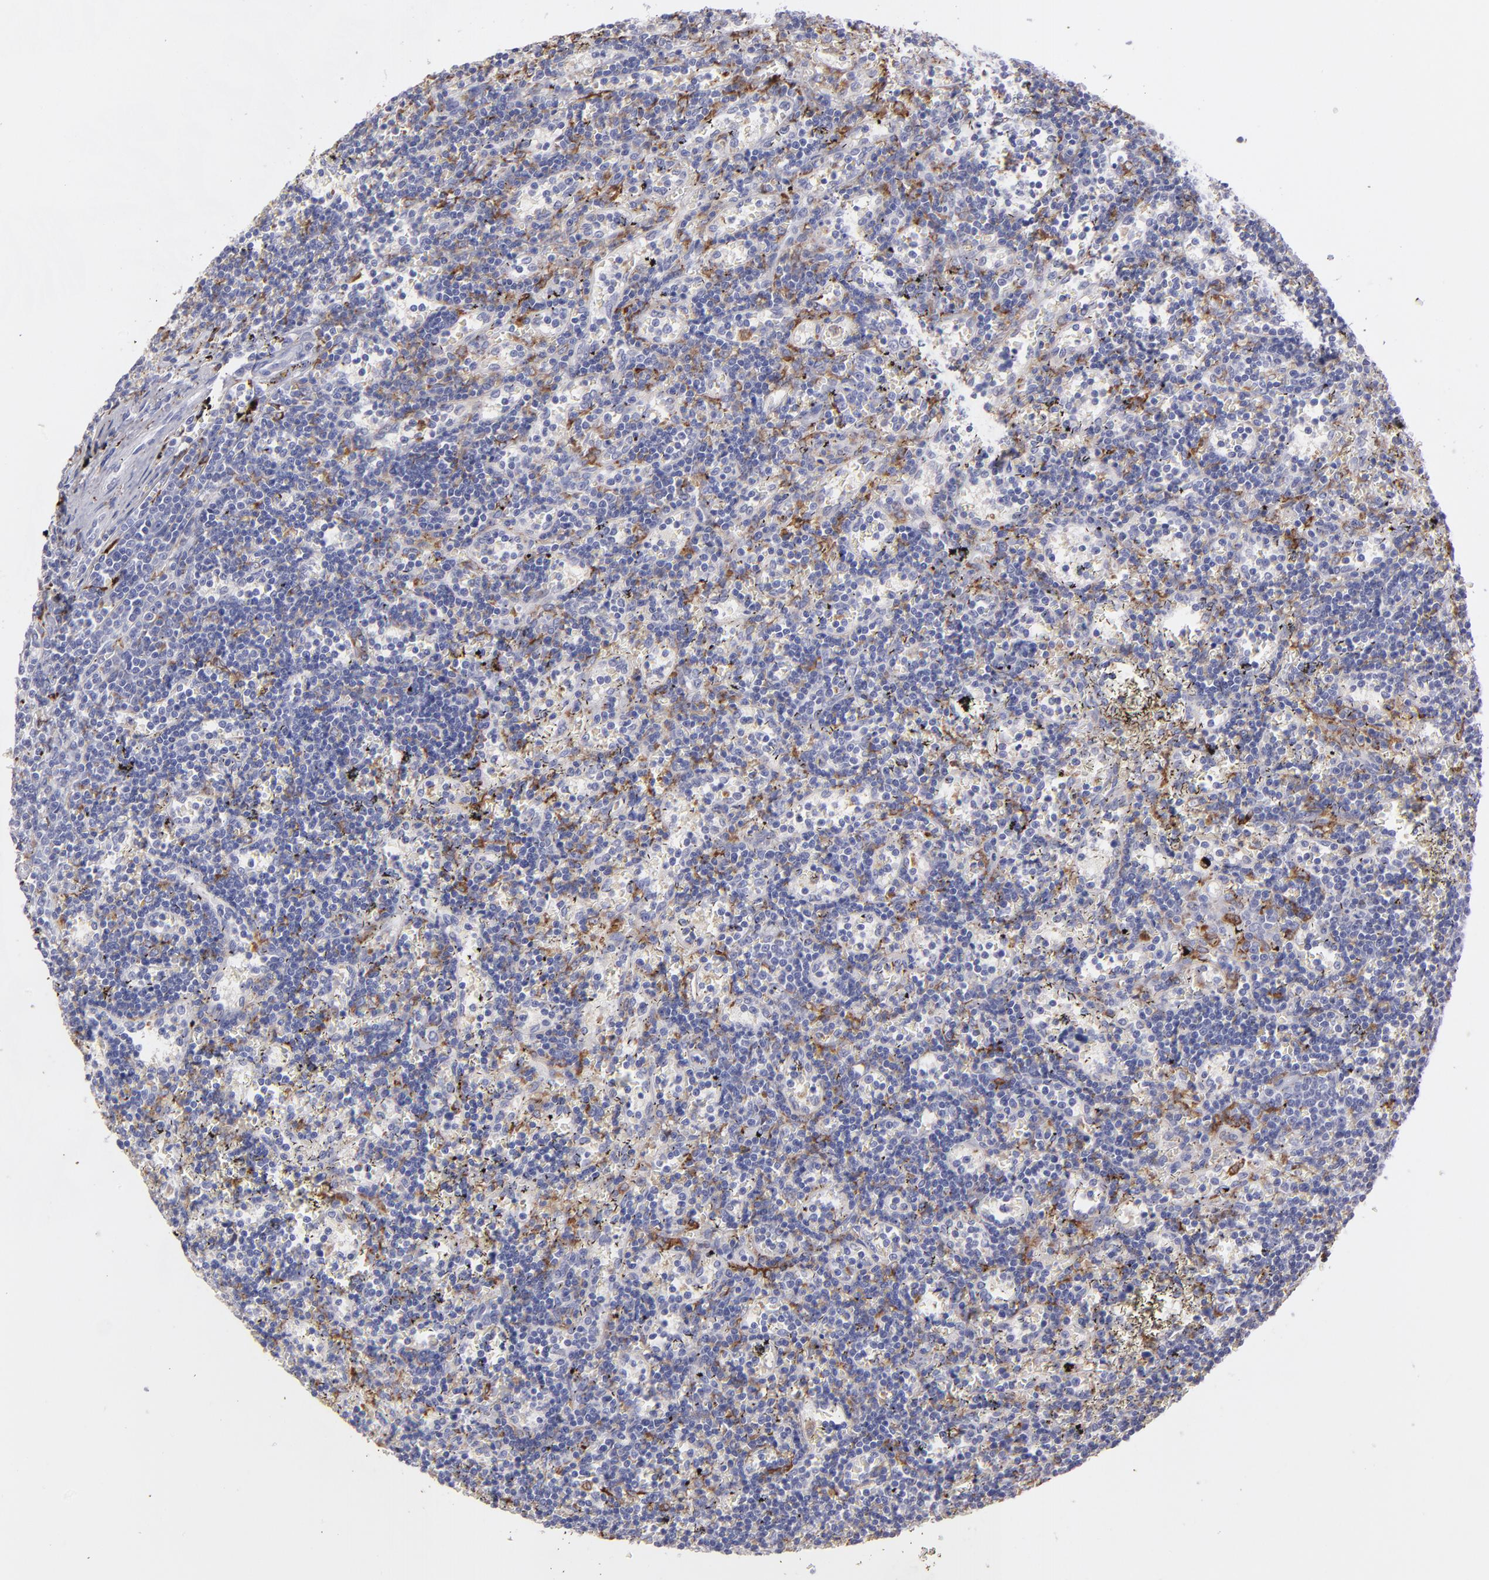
{"staining": {"intensity": "negative", "quantity": "none", "location": "none"}, "tissue": "lymphoma", "cell_type": "Tumor cells", "image_type": "cancer", "snomed": [{"axis": "morphology", "description": "Malignant lymphoma, non-Hodgkin's type, Low grade"}, {"axis": "topography", "description": "Spleen"}], "caption": "Immunohistochemistry of human malignant lymphoma, non-Hodgkin's type (low-grade) demonstrates no positivity in tumor cells.", "gene": "C1QA", "patient": {"sex": "male", "age": 60}}